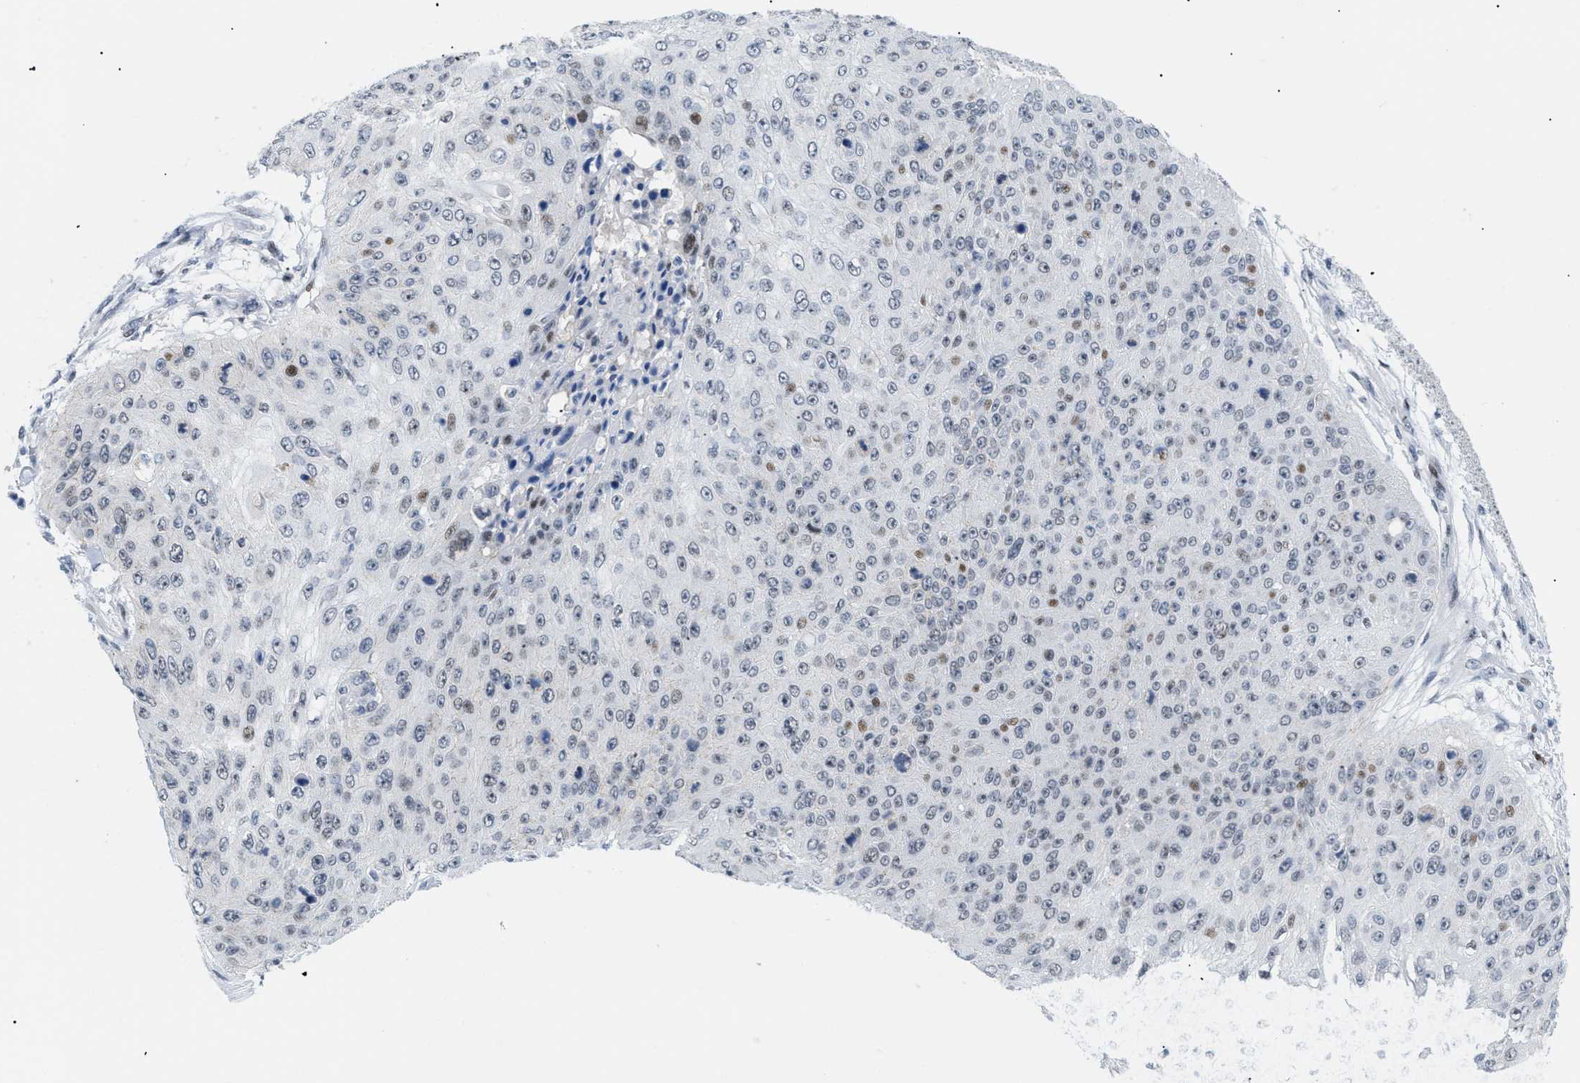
{"staining": {"intensity": "moderate", "quantity": "<25%", "location": "nuclear"}, "tissue": "skin cancer", "cell_type": "Tumor cells", "image_type": "cancer", "snomed": [{"axis": "morphology", "description": "Squamous cell carcinoma, NOS"}, {"axis": "topography", "description": "Skin"}], "caption": "Immunohistochemical staining of squamous cell carcinoma (skin) reveals moderate nuclear protein positivity in approximately <25% of tumor cells.", "gene": "MED1", "patient": {"sex": "female", "age": 80}}